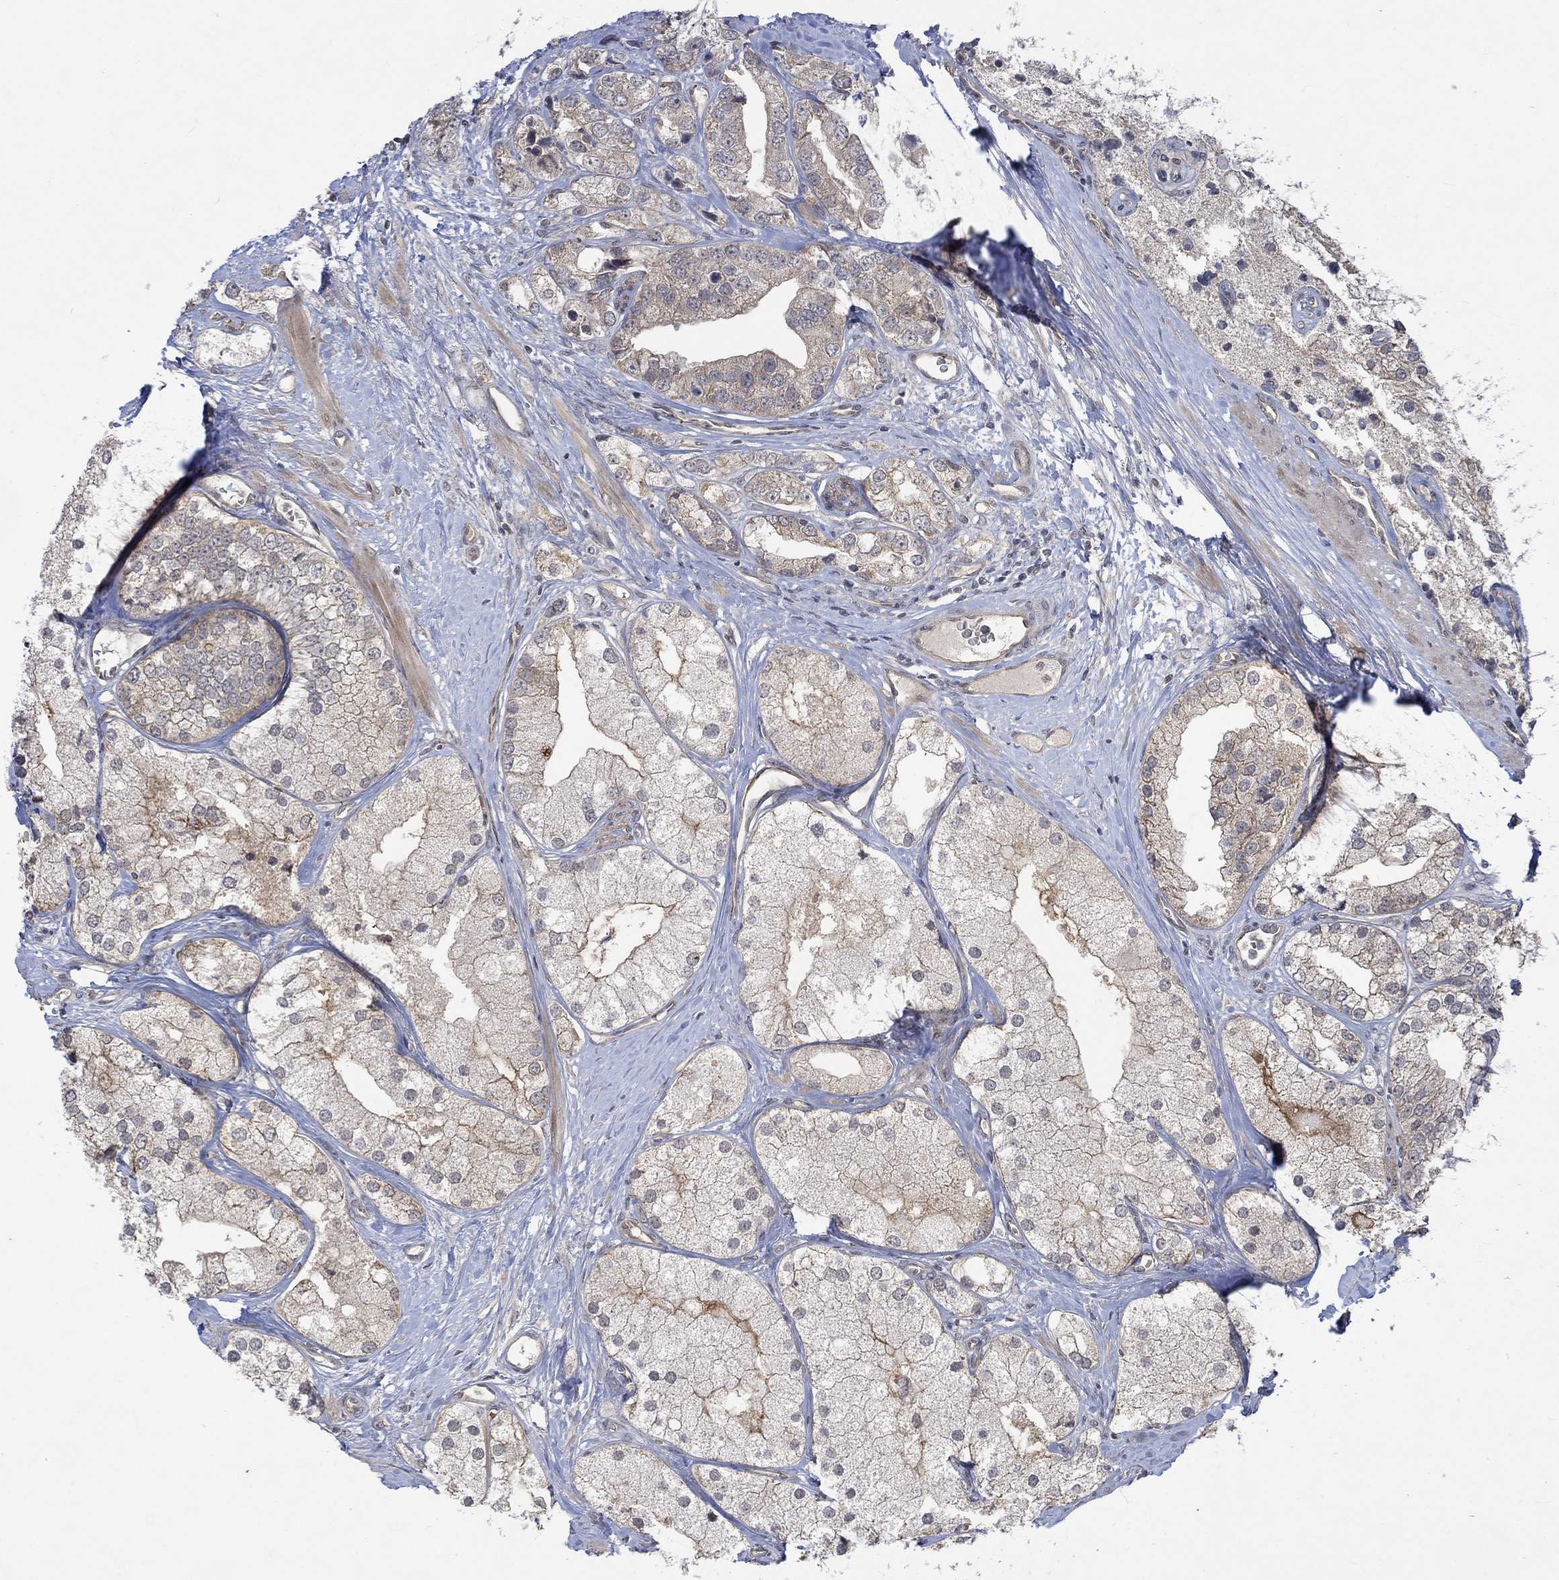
{"staining": {"intensity": "weak", "quantity": "25%-75%", "location": "cytoplasmic/membranous"}, "tissue": "prostate cancer", "cell_type": "Tumor cells", "image_type": "cancer", "snomed": [{"axis": "morphology", "description": "Adenocarcinoma, NOS"}, {"axis": "topography", "description": "Prostate and seminal vesicle, NOS"}, {"axis": "topography", "description": "Prostate"}], "caption": "Protein positivity by immunohistochemistry demonstrates weak cytoplasmic/membranous staining in about 25%-75% of tumor cells in adenocarcinoma (prostate). Using DAB (3,3'-diaminobenzidine) (brown) and hematoxylin (blue) stains, captured at high magnification using brightfield microscopy.", "gene": "GRIN2D", "patient": {"sex": "male", "age": 79}}